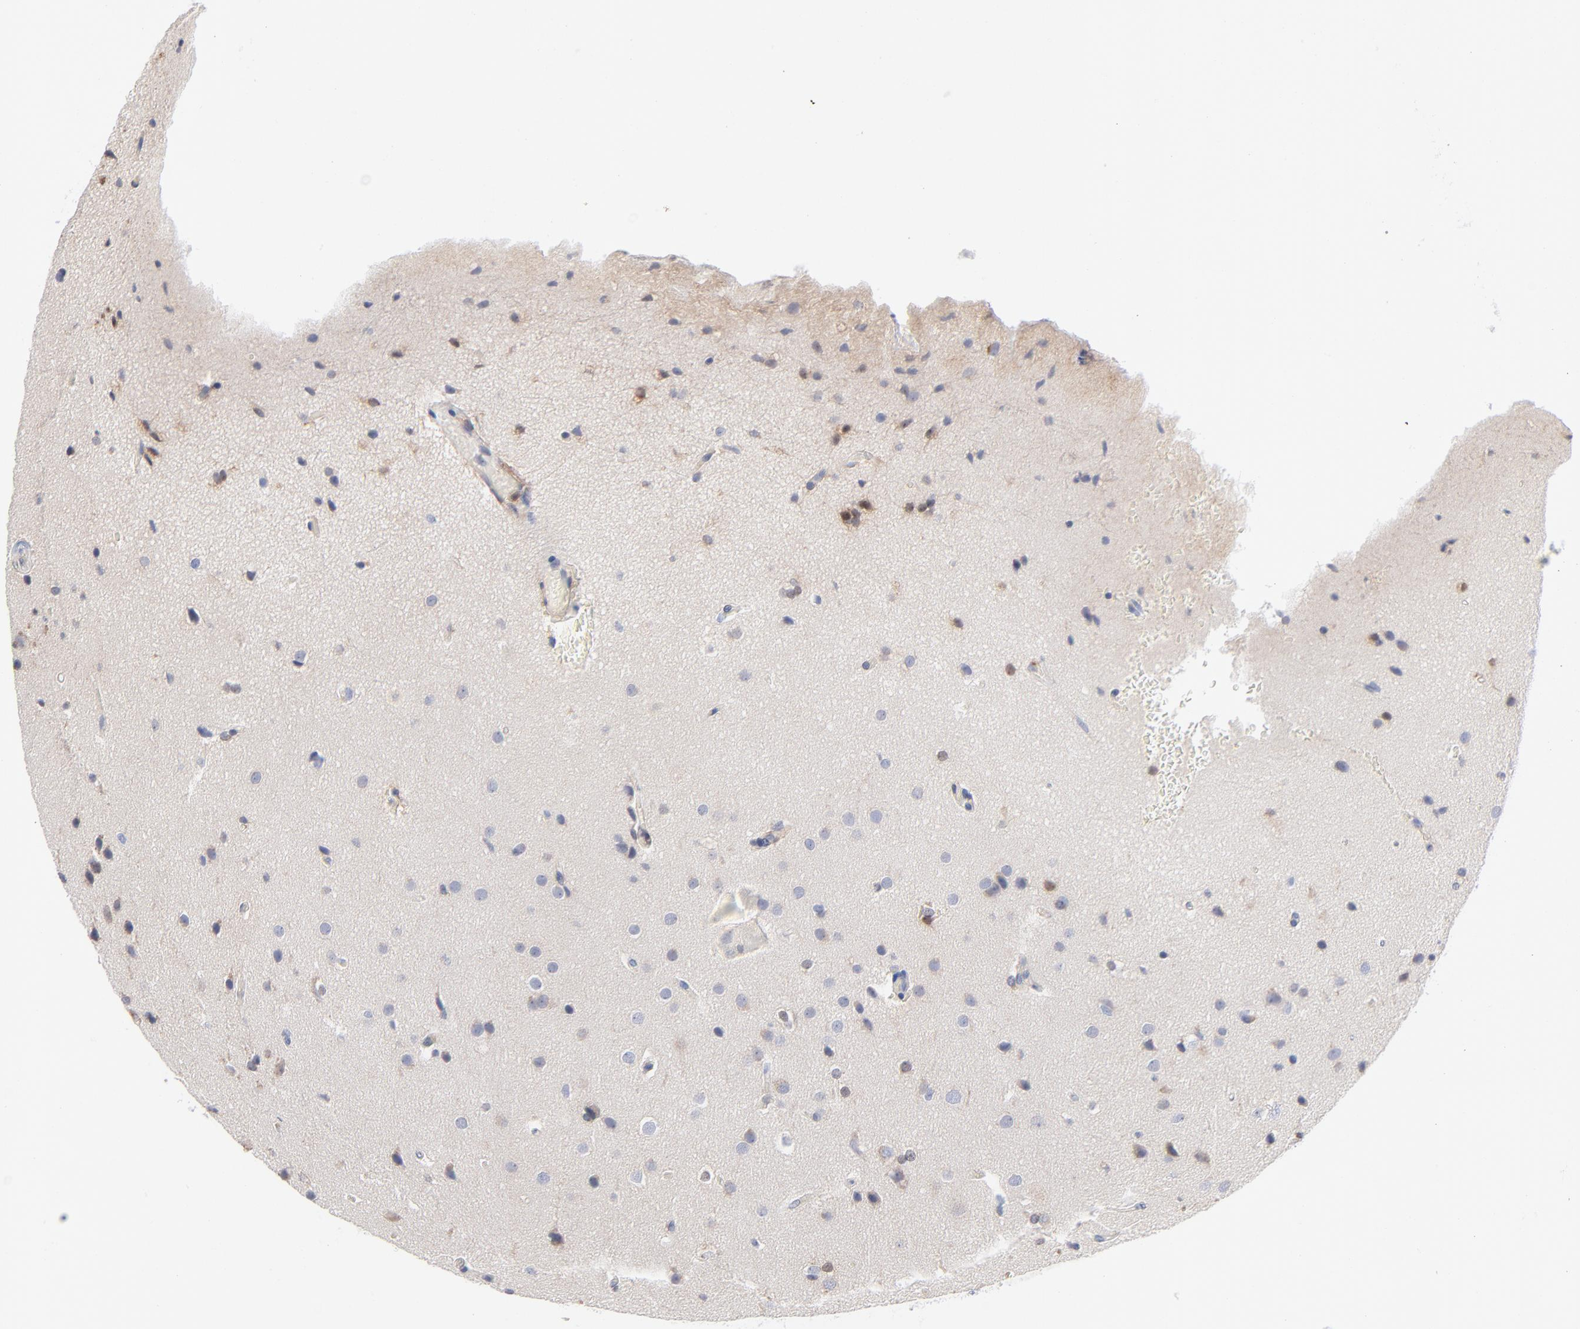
{"staining": {"intensity": "negative", "quantity": "none", "location": "none"}, "tissue": "glioma", "cell_type": "Tumor cells", "image_type": "cancer", "snomed": [{"axis": "morphology", "description": "Glioma, malignant, Low grade"}, {"axis": "topography", "description": "Cerebral cortex"}], "caption": "Tumor cells show no significant staining in glioma. (DAB immunohistochemistry (IHC) with hematoxylin counter stain).", "gene": "ARRB1", "patient": {"sex": "female", "age": 47}}